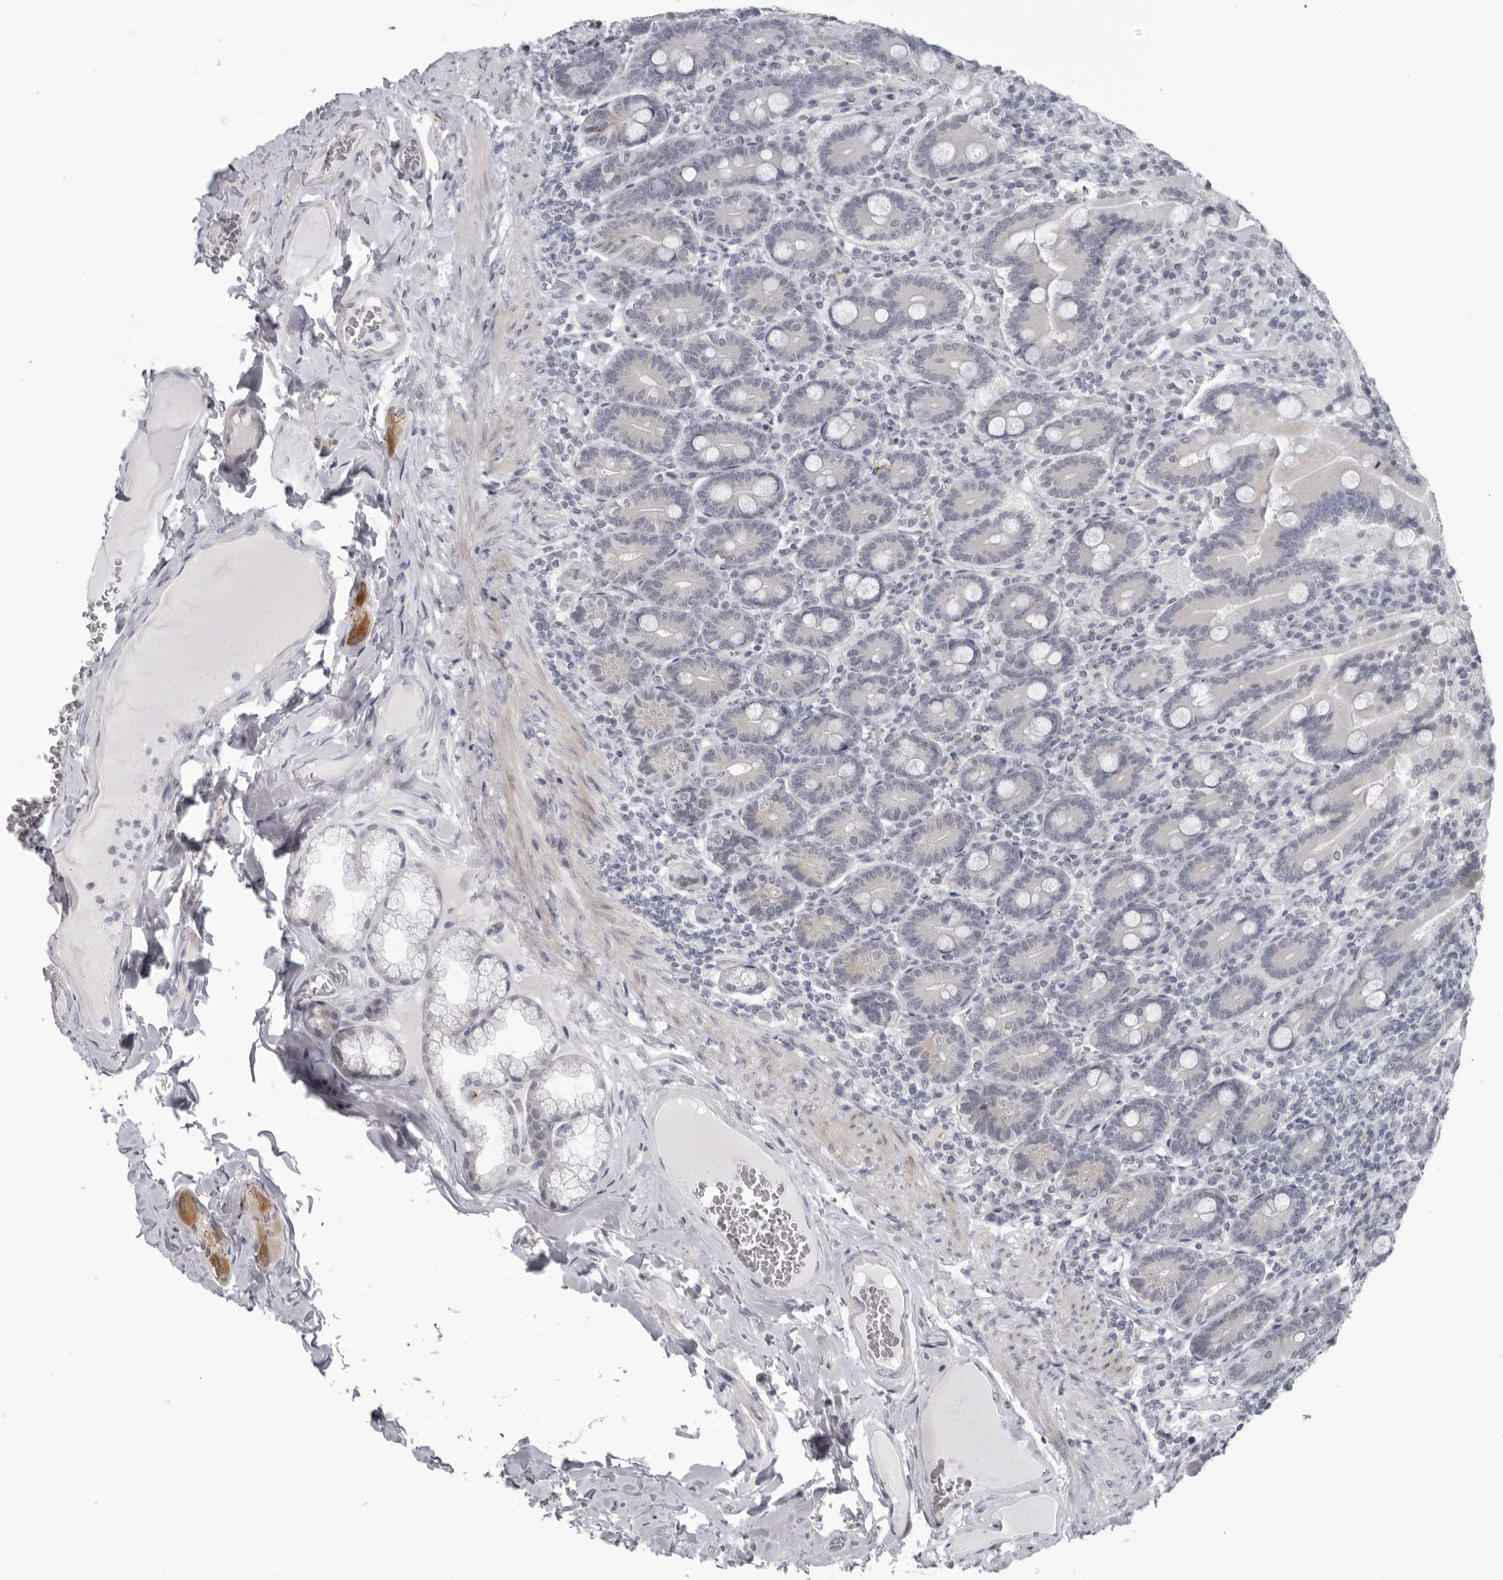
{"staining": {"intensity": "negative", "quantity": "none", "location": "none"}, "tissue": "duodenum", "cell_type": "Glandular cells", "image_type": "normal", "snomed": [{"axis": "morphology", "description": "Normal tissue, NOS"}, {"axis": "topography", "description": "Duodenum"}], "caption": "This image is of unremarkable duodenum stained with immunohistochemistry (IHC) to label a protein in brown with the nuclei are counter-stained blue. There is no expression in glandular cells.", "gene": "OPLAH", "patient": {"sex": "female", "age": 62}}